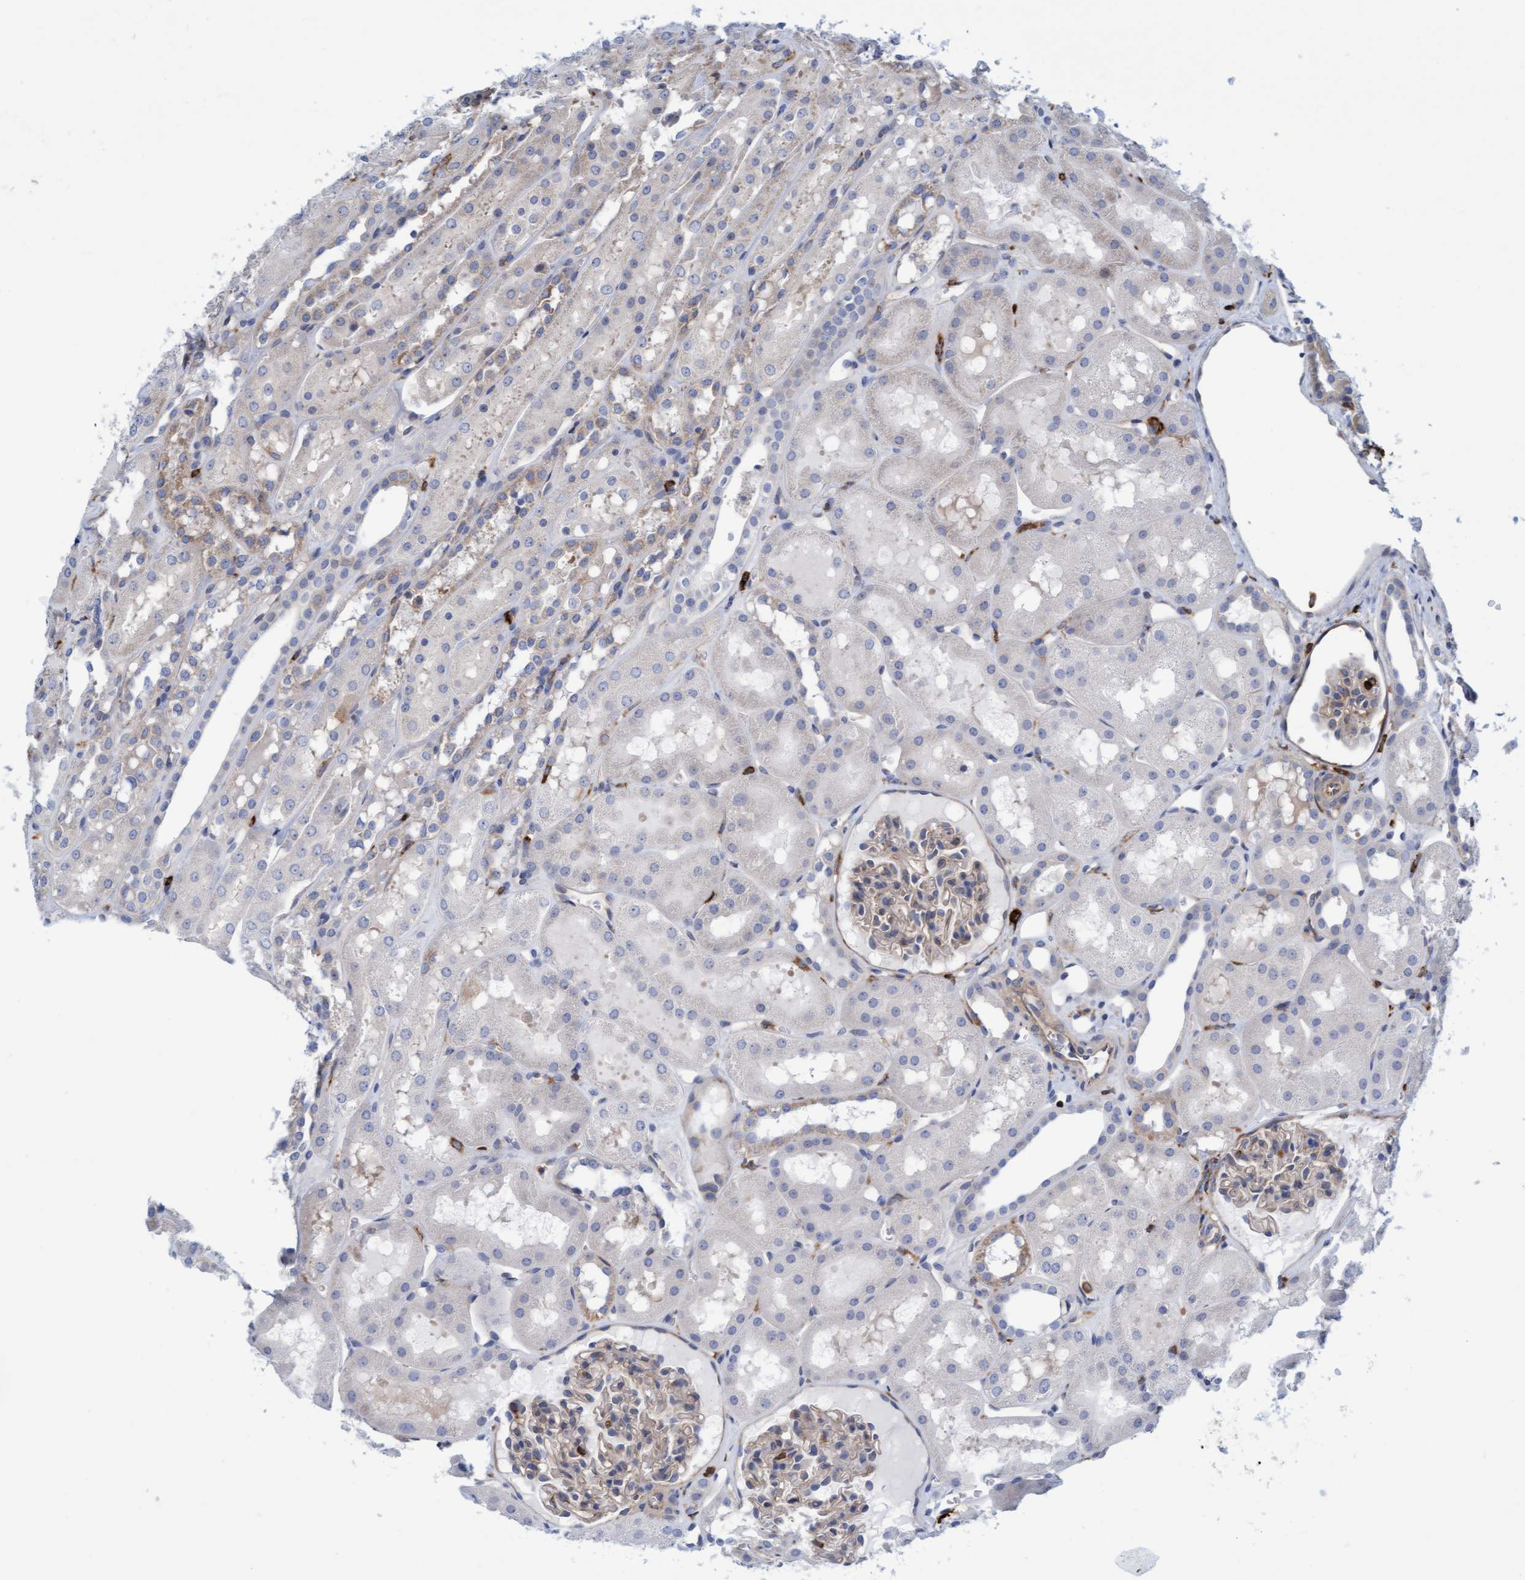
{"staining": {"intensity": "weak", "quantity": "<25%", "location": "cytoplasmic/membranous"}, "tissue": "kidney", "cell_type": "Cells in glomeruli", "image_type": "normal", "snomed": [{"axis": "morphology", "description": "Normal tissue, NOS"}, {"axis": "topography", "description": "Kidney"}, {"axis": "topography", "description": "Urinary bladder"}], "caption": "Cells in glomeruli show no significant positivity in benign kidney. The staining was performed using DAB to visualize the protein expression in brown, while the nuclei were stained in blue with hematoxylin (Magnification: 20x).", "gene": "FNBP1", "patient": {"sex": "male", "age": 16}}